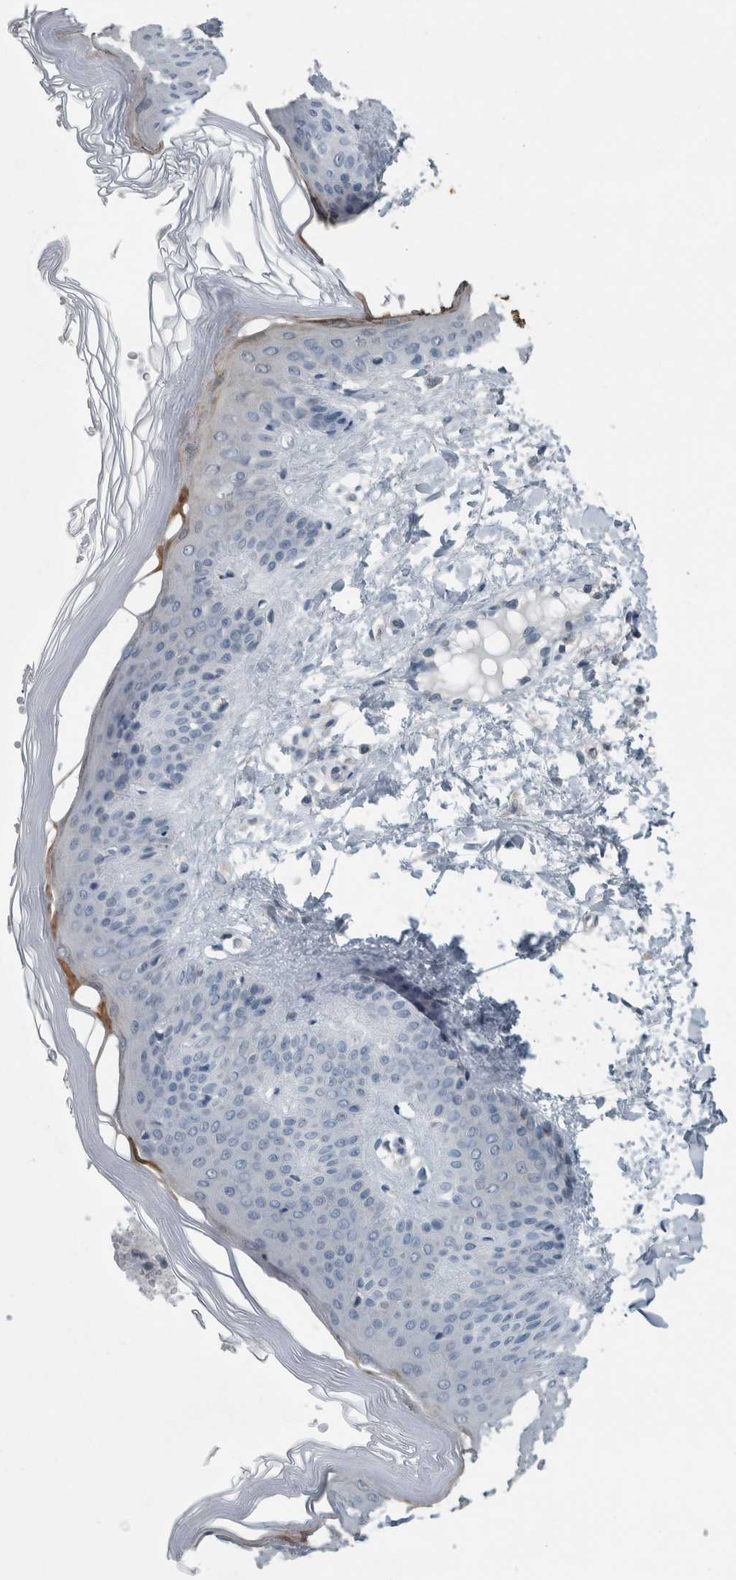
{"staining": {"intensity": "negative", "quantity": "none", "location": "none"}, "tissue": "skin", "cell_type": "Fibroblasts", "image_type": "normal", "snomed": [{"axis": "morphology", "description": "Normal tissue, NOS"}, {"axis": "morphology", "description": "Malignant melanoma, Metastatic site"}, {"axis": "topography", "description": "Skin"}], "caption": "High power microscopy histopathology image of an immunohistochemistry (IHC) micrograph of benign skin, revealing no significant expression in fibroblasts. Nuclei are stained in blue.", "gene": "MYO1E", "patient": {"sex": "male", "age": 41}}